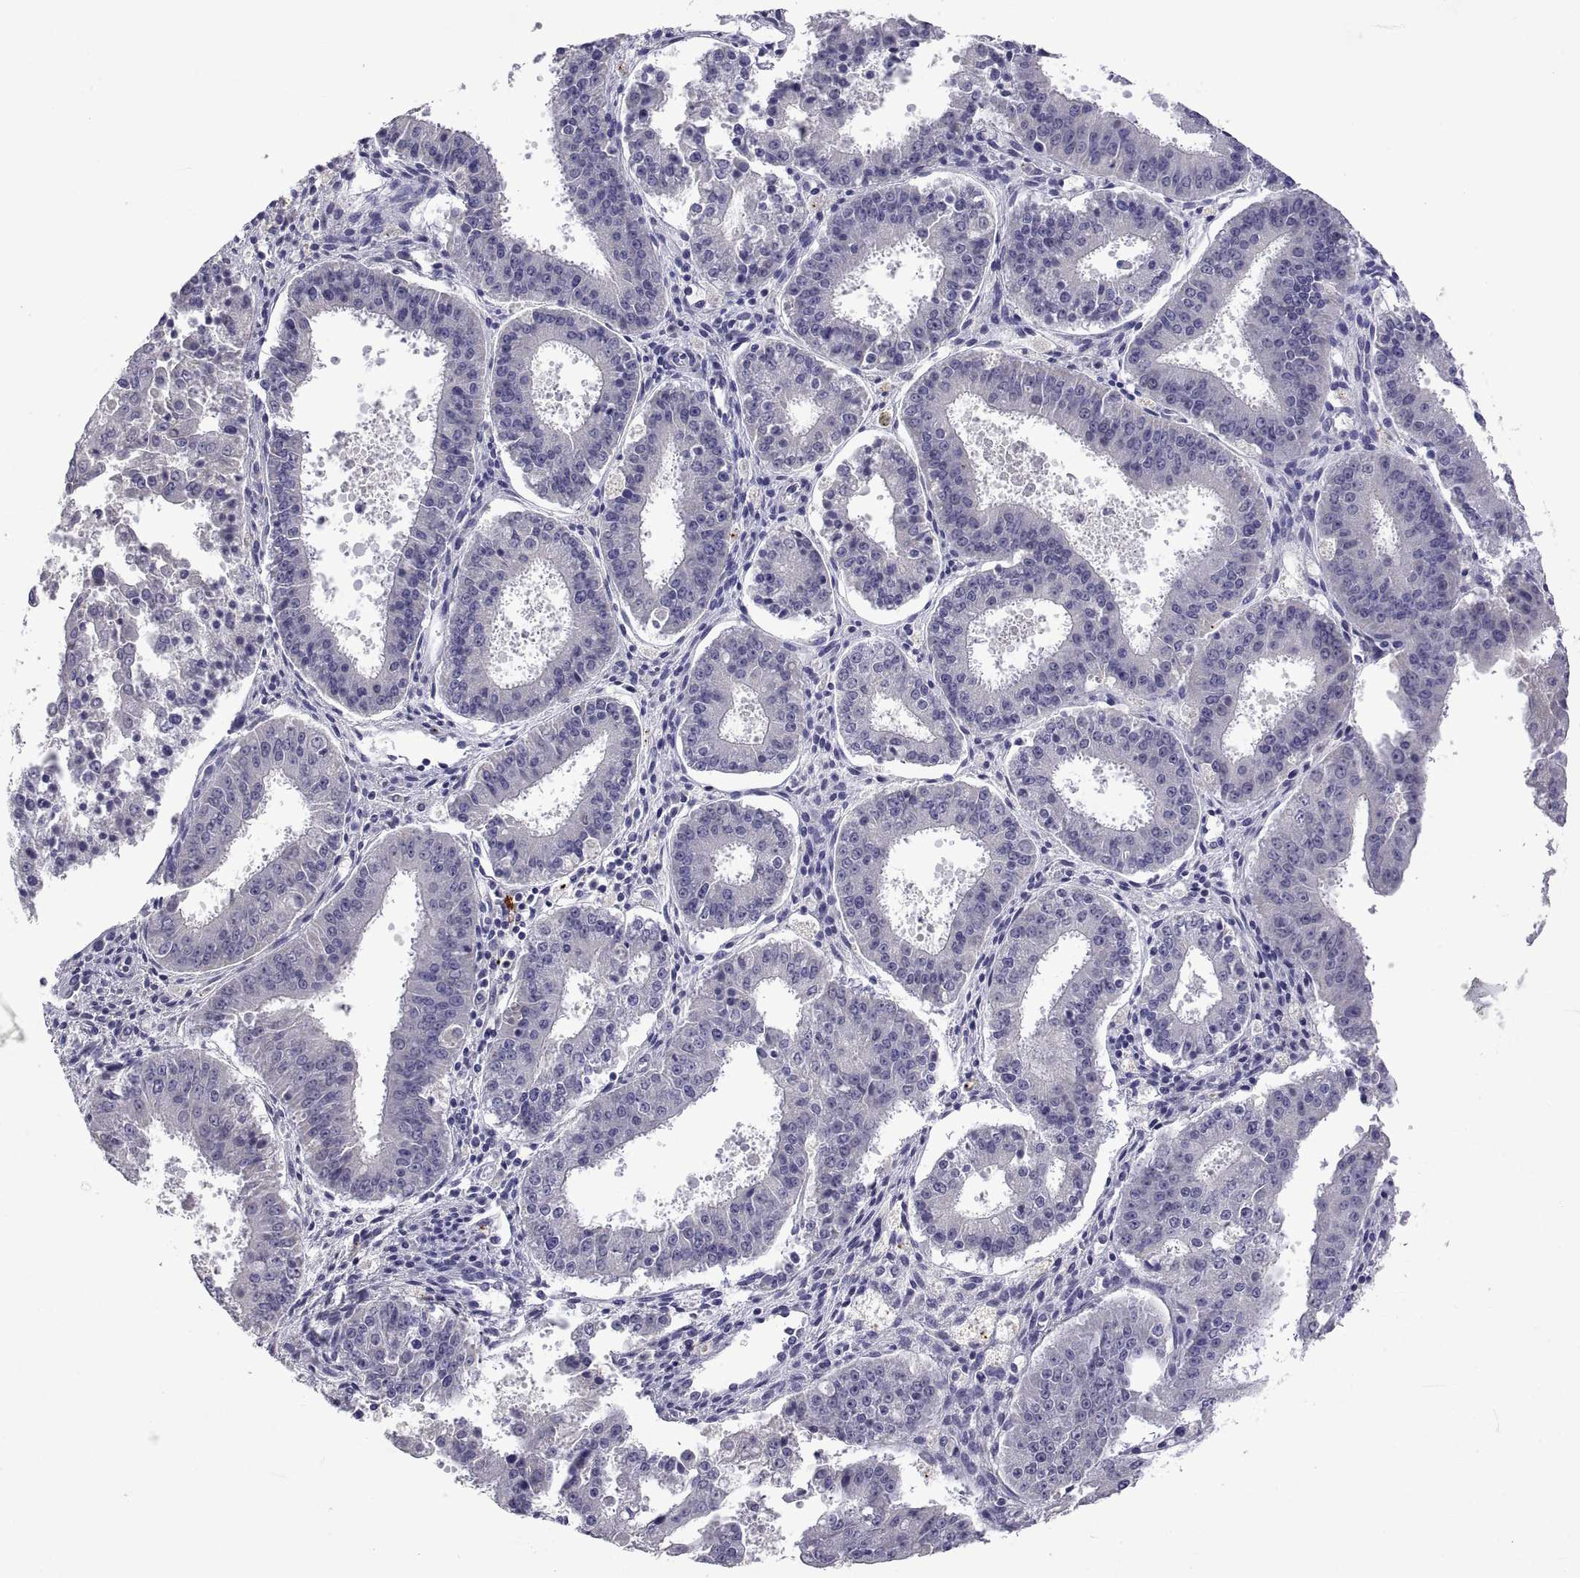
{"staining": {"intensity": "negative", "quantity": "none", "location": "none"}, "tissue": "ovarian cancer", "cell_type": "Tumor cells", "image_type": "cancer", "snomed": [{"axis": "morphology", "description": "Carcinoma, endometroid"}, {"axis": "topography", "description": "Ovary"}], "caption": "The immunohistochemistry photomicrograph has no significant staining in tumor cells of ovarian endometroid carcinoma tissue.", "gene": "MS4A1", "patient": {"sex": "female", "age": 42}}